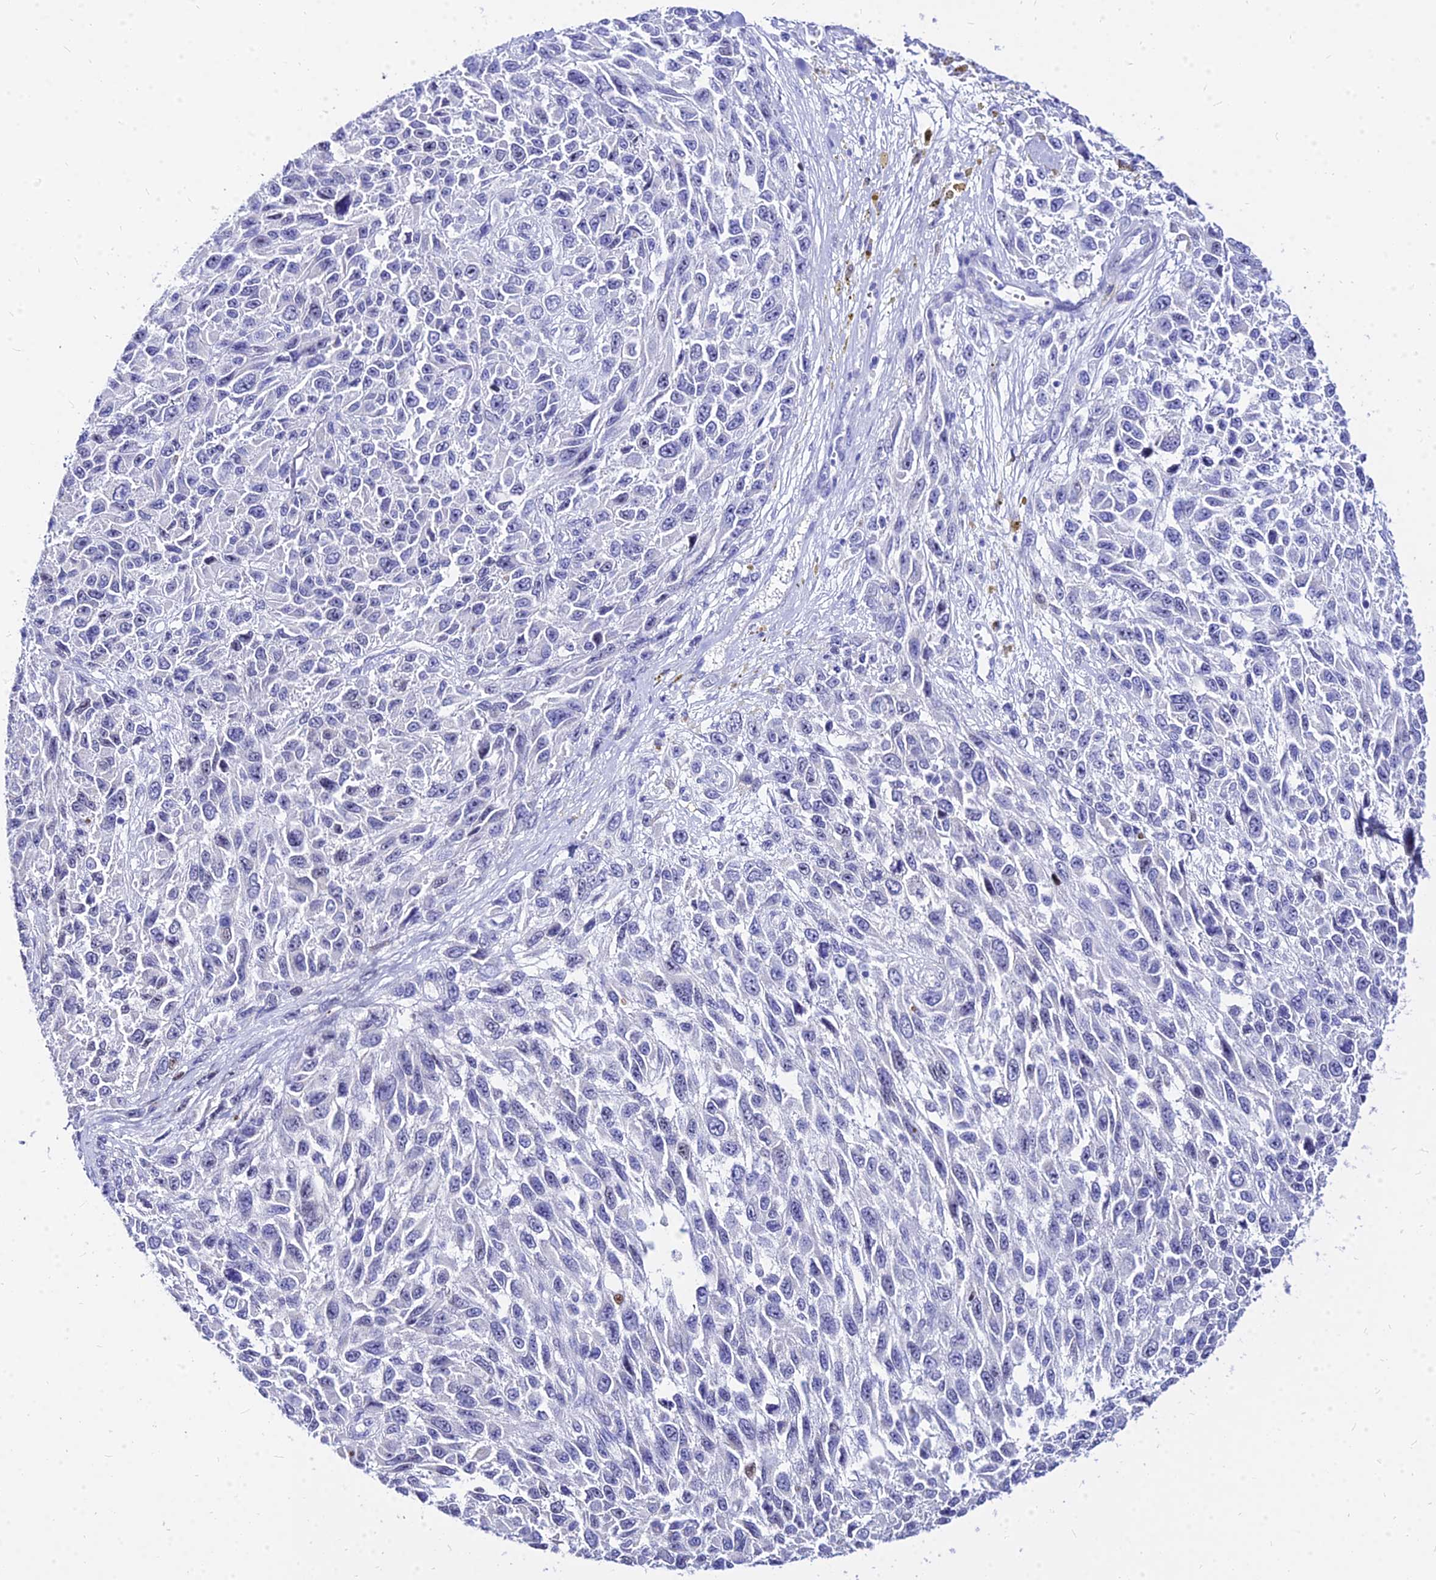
{"staining": {"intensity": "negative", "quantity": "none", "location": "none"}, "tissue": "melanoma", "cell_type": "Tumor cells", "image_type": "cancer", "snomed": [{"axis": "morphology", "description": "Malignant melanoma, NOS"}, {"axis": "topography", "description": "Skin"}], "caption": "DAB immunohistochemical staining of human malignant melanoma demonstrates no significant staining in tumor cells.", "gene": "CARD18", "patient": {"sex": "female", "age": 96}}